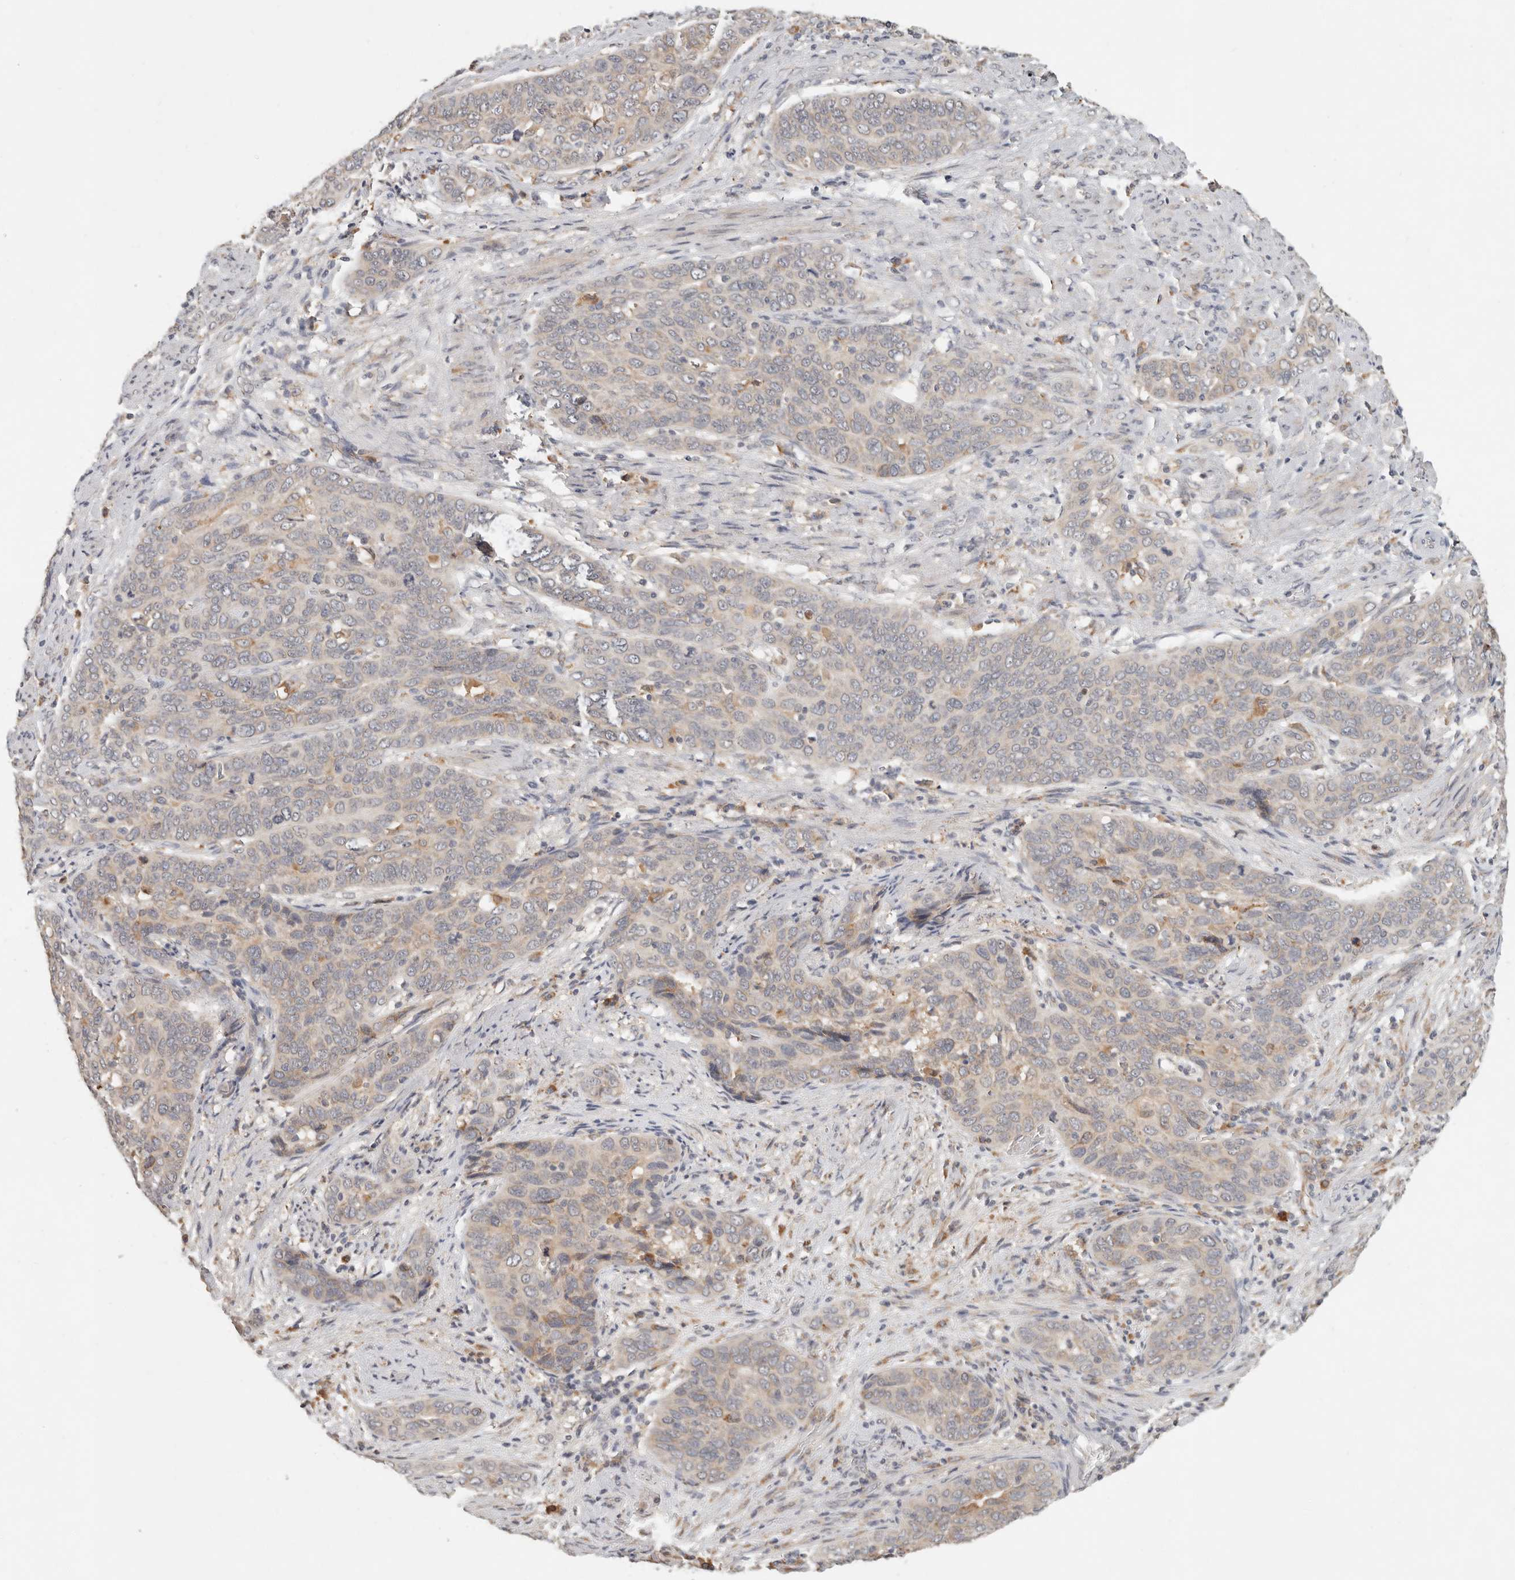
{"staining": {"intensity": "weak", "quantity": "25%-75%", "location": "cytoplasmic/membranous"}, "tissue": "cervical cancer", "cell_type": "Tumor cells", "image_type": "cancer", "snomed": [{"axis": "morphology", "description": "Squamous cell carcinoma, NOS"}, {"axis": "topography", "description": "Cervix"}], "caption": "High-magnification brightfield microscopy of cervical cancer (squamous cell carcinoma) stained with DAB (brown) and counterstained with hematoxylin (blue). tumor cells exhibit weak cytoplasmic/membranous staining is identified in about25%-75% of cells.", "gene": "ARHGEF10L", "patient": {"sex": "female", "age": 60}}